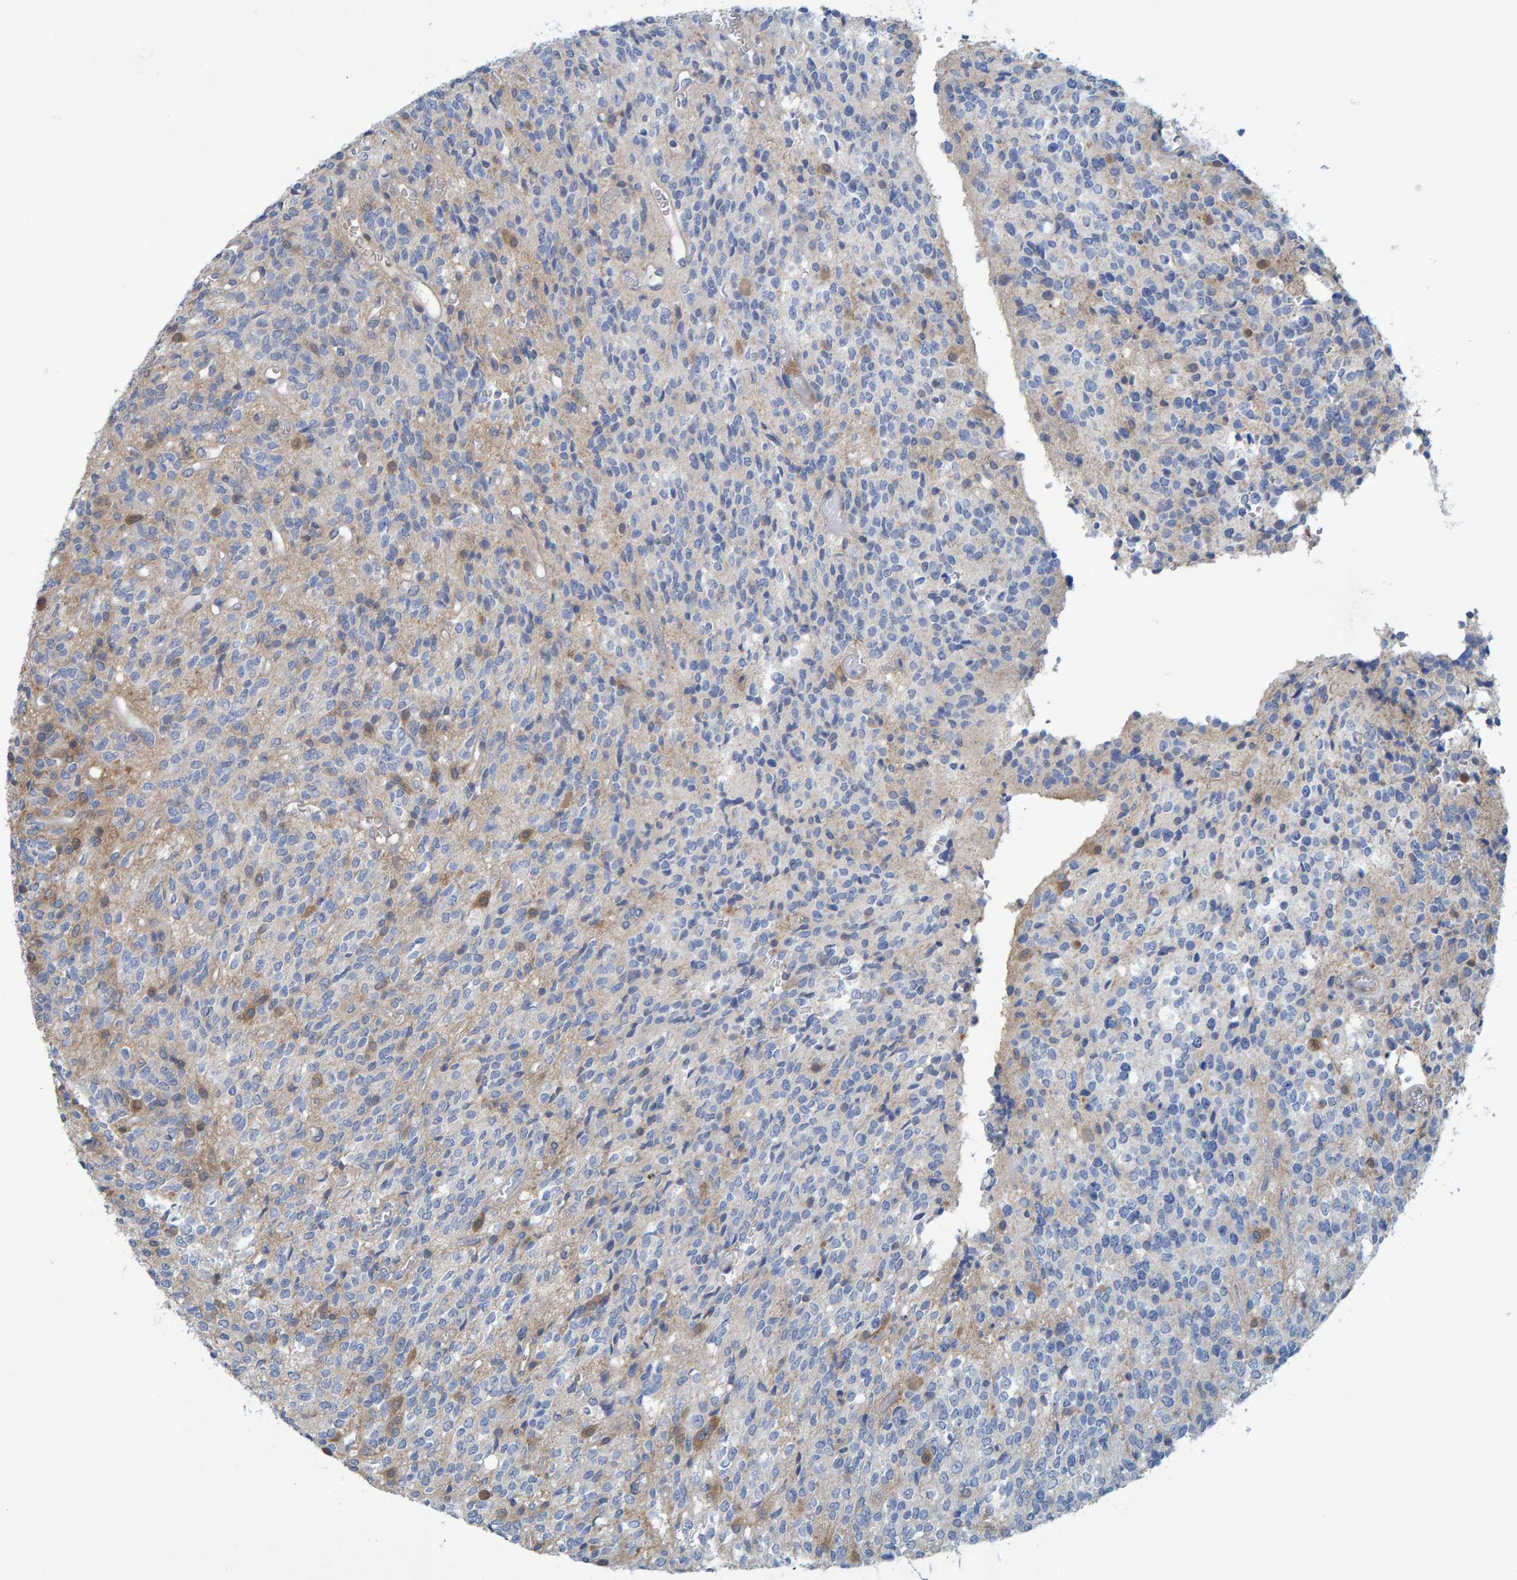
{"staining": {"intensity": "weak", "quantity": "<25%", "location": "cytoplasmic/membranous"}, "tissue": "glioma", "cell_type": "Tumor cells", "image_type": "cancer", "snomed": [{"axis": "morphology", "description": "Glioma, malignant, High grade"}, {"axis": "topography", "description": "Brain"}], "caption": "The immunohistochemistry micrograph has no significant staining in tumor cells of malignant glioma (high-grade) tissue.", "gene": "ALAD", "patient": {"sex": "male", "age": 34}}